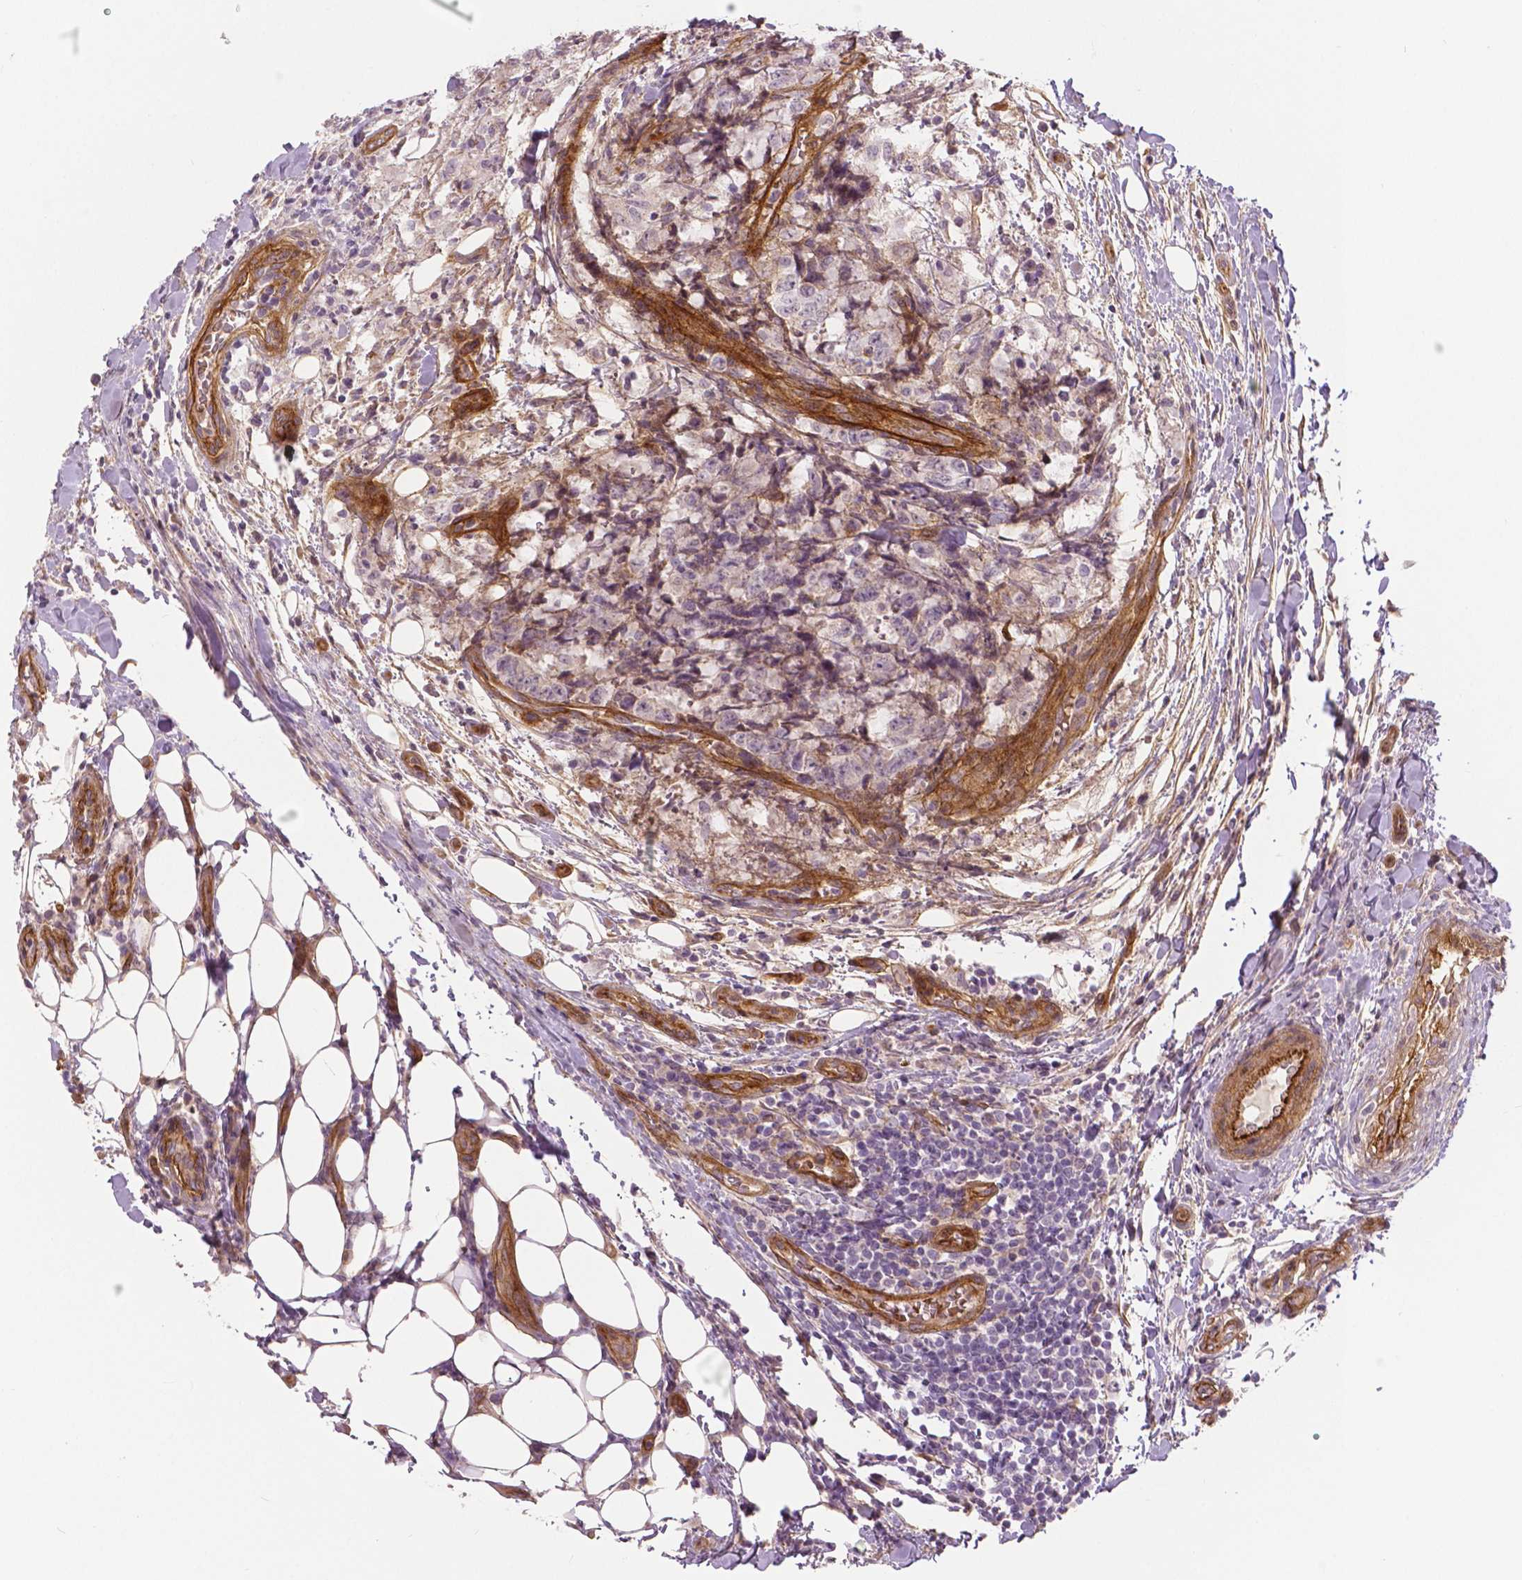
{"staining": {"intensity": "negative", "quantity": "none", "location": "none"}, "tissue": "testis cancer", "cell_type": "Tumor cells", "image_type": "cancer", "snomed": [{"axis": "morphology", "description": "Carcinoma, Embryonal, NOS"}, {"axis": "topography", "description": "Testis"}], "caption": "Tumor cells are negative for brown protein staining in testis cancer. (DAB (3,3'-diaminobenzidine) immunohistochemistry (IHC) visualized using brightfield microscopy, high magnification).", "gene": "FLT1", "patient": {"sex": "male", "age": 24}}